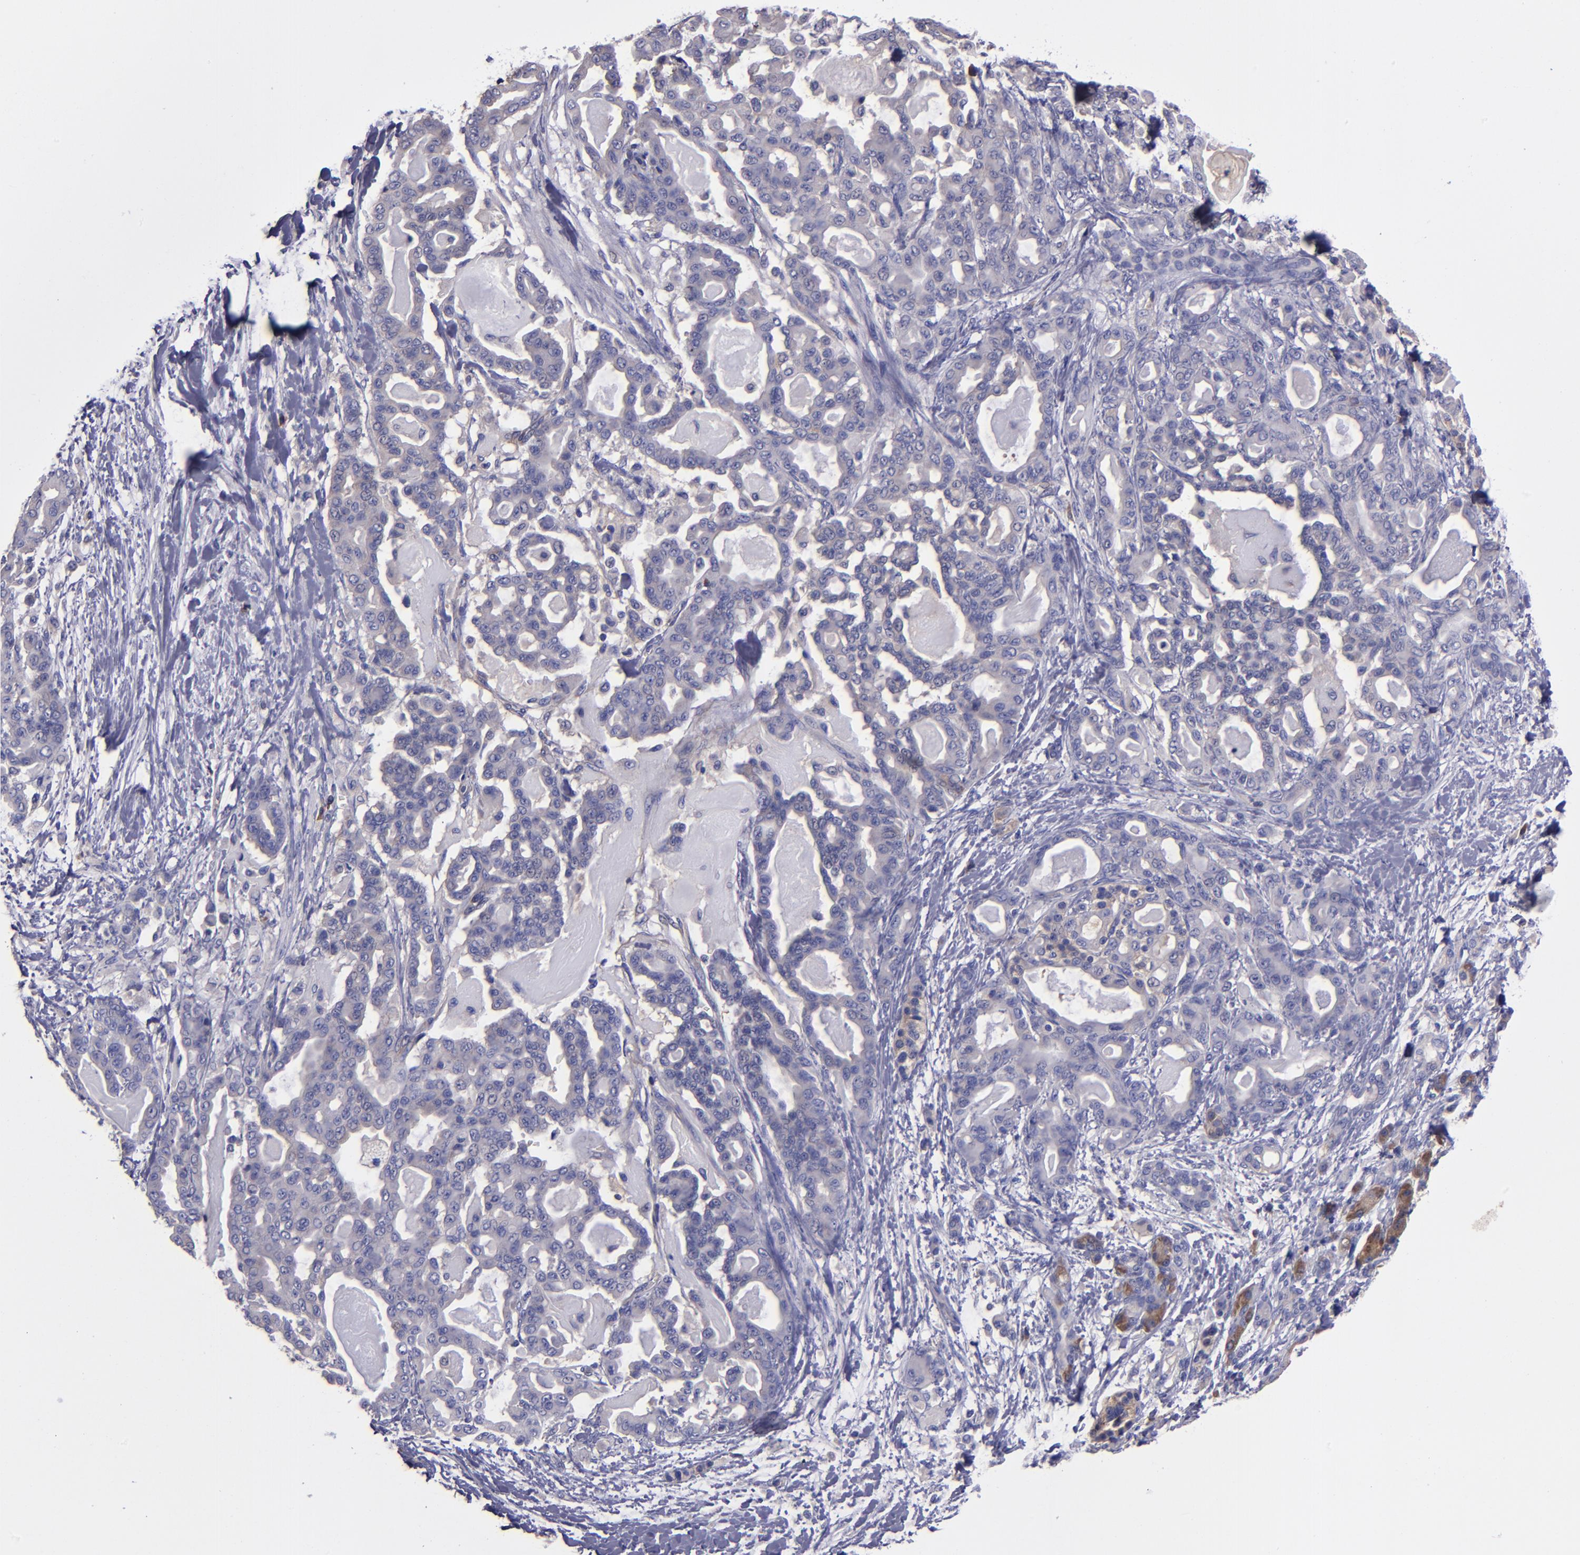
{"staining": {"intensity": "negative", "quantity": "none", "location": "none"}, "tissue": "pancreatic cancer", "cell_type": "Tumor cells", "image_type": "cancer", "snomed": [{"axis": "morphology", "description": "Adenocarcinoma, NOS"}, {"axis": "topography", "description": "Pancreas"}], "caption": "High power microscopy photomicrograph of an immunohistochemistry (IHC) photomicrograph of pancreatic adenocarcinoma, revealing no significant expression in tumor cells.", "gene": "CARS1", "patient": {"sex": "male", "age": 63}}